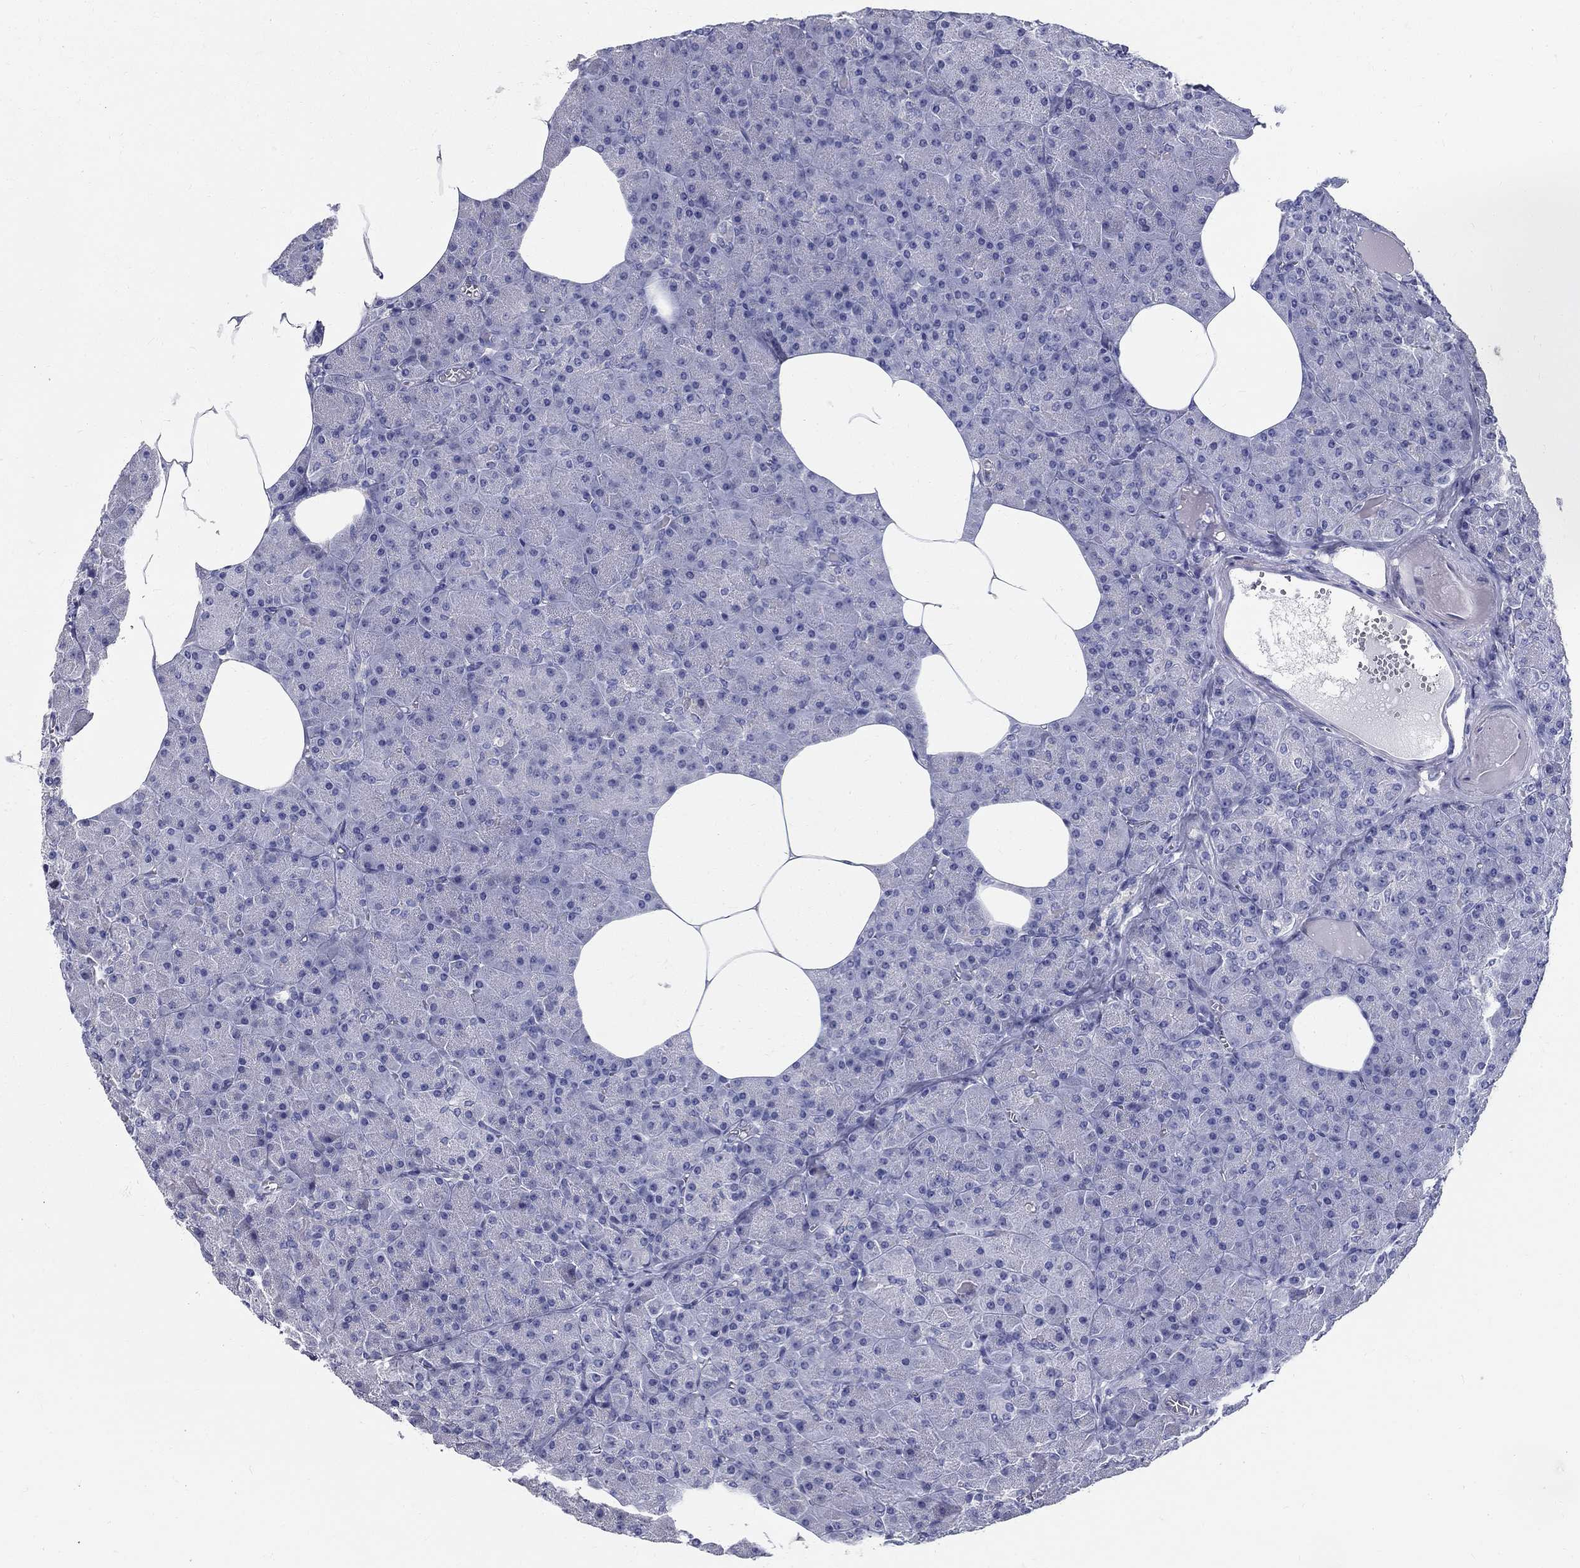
{"staining": {"intensity": "negative", "quantity": "none", "location": "none"}, "tissue": "pancreas", "cell_type": "Exocrine glandular cells", "image_type": "normal", "snomed": [{"axis": "morphology", "description": "Normal tissue, NOS"}, {"axis": "topography", "description": "Pancreas"}], "caption": "A photomicrograph of human pancreas is negative for staining in exocrine glandular cells. The staining was performed using DAB (3,3'-diaminobenzidine) to visualize the protein expression in brown, while the nuclei were stained in blue with hematoxylin (Magnification: 20x).", "gene": "TGM4", "patient": {"sex": "female", "age": 45}}